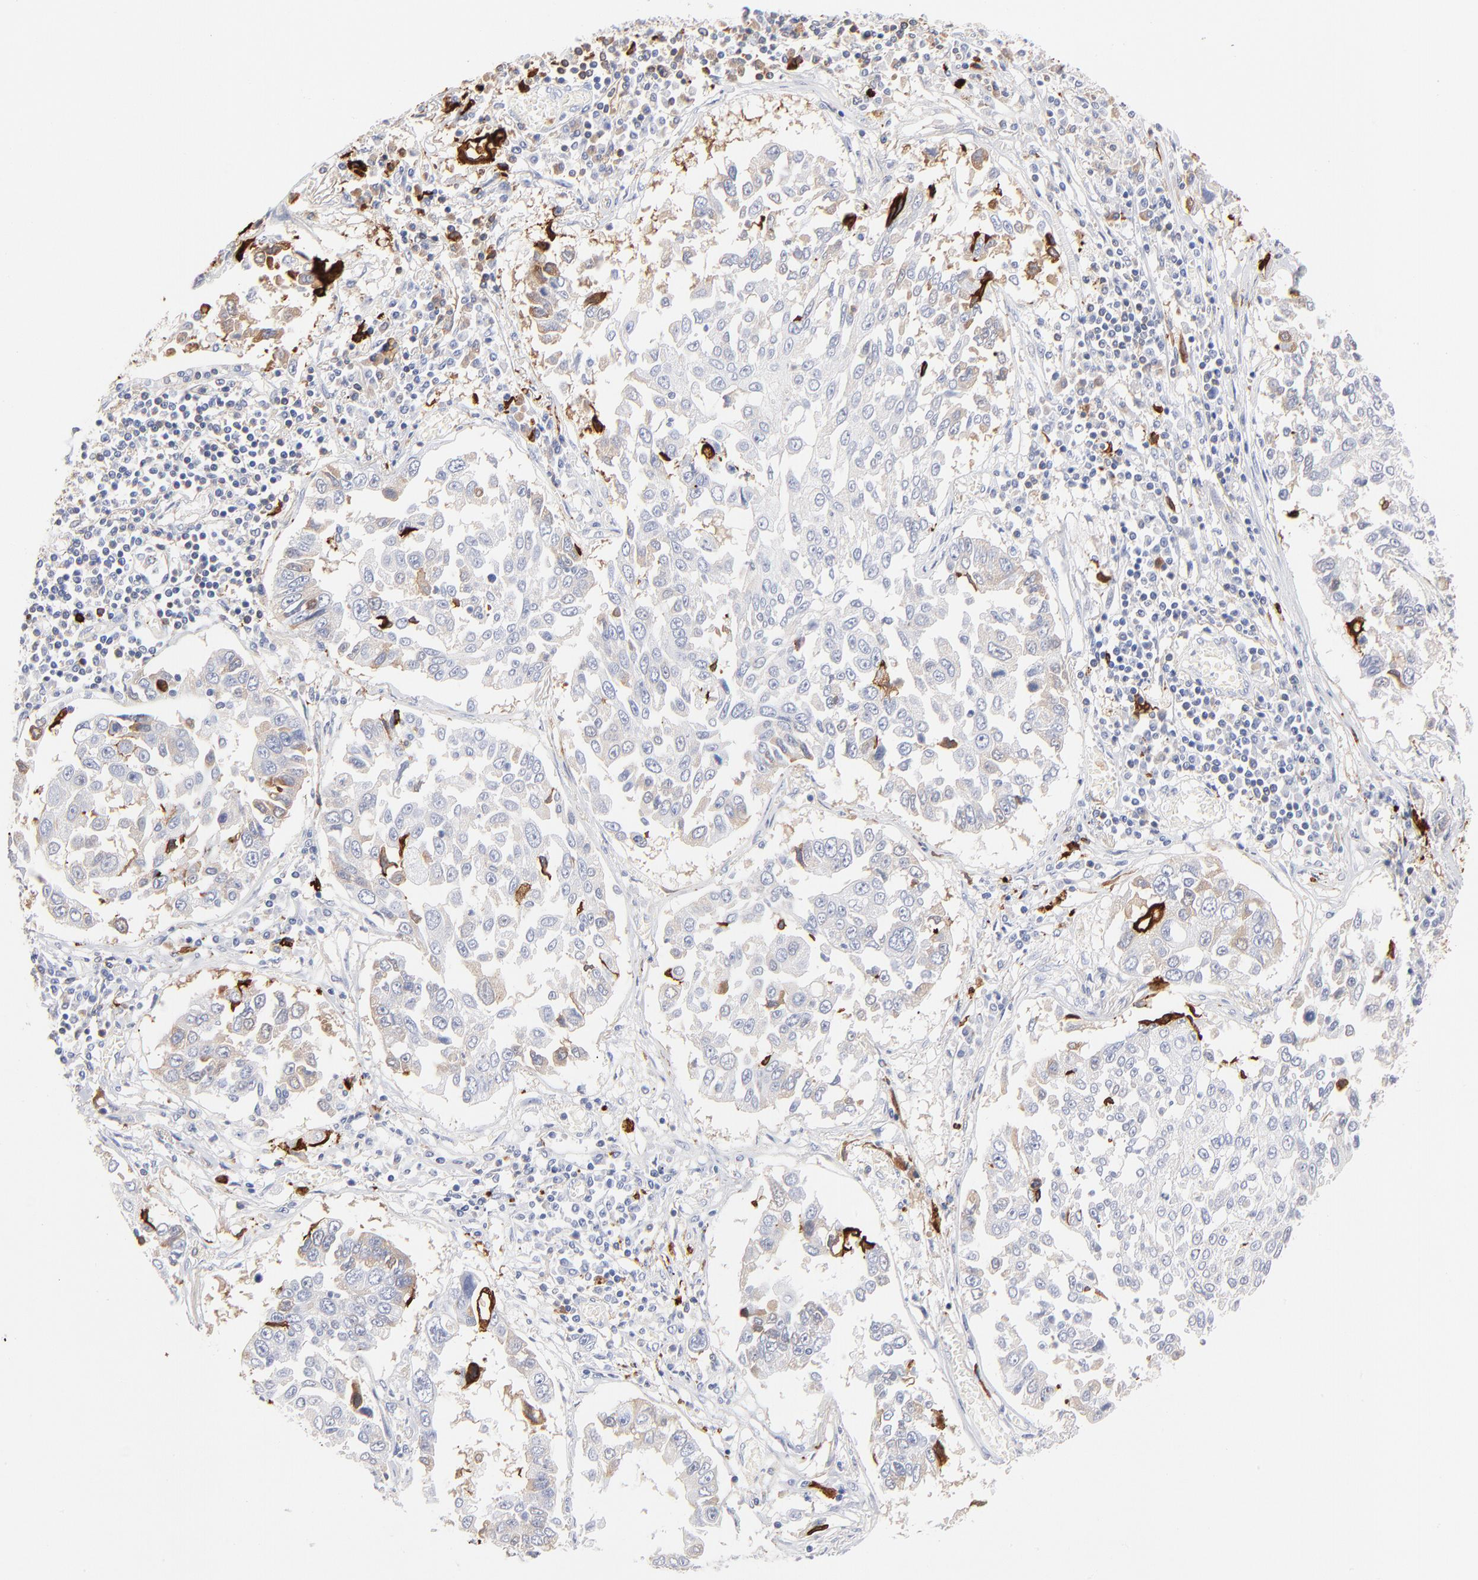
{"staining": {"intensity": "negative", "quantity": "none", "location": "none"}, "tissue": "lung cancer", "cell_type": "Tumor cells", "image_type": "cancer", "snomed": [{"axis": "morphology", "description": "Squamous cell carcinoma, NOS"}, {"axis": "topography", "description": "Lung"}], "caption": "Immunohistochemistry histopathology image of human lung cancer (squamous cell carcinoma) stained for a protein (brown), which demonstrates no positivity in tumor cells.", "gene": "APOH", "patient": {"sex": "male", "age": 71}}